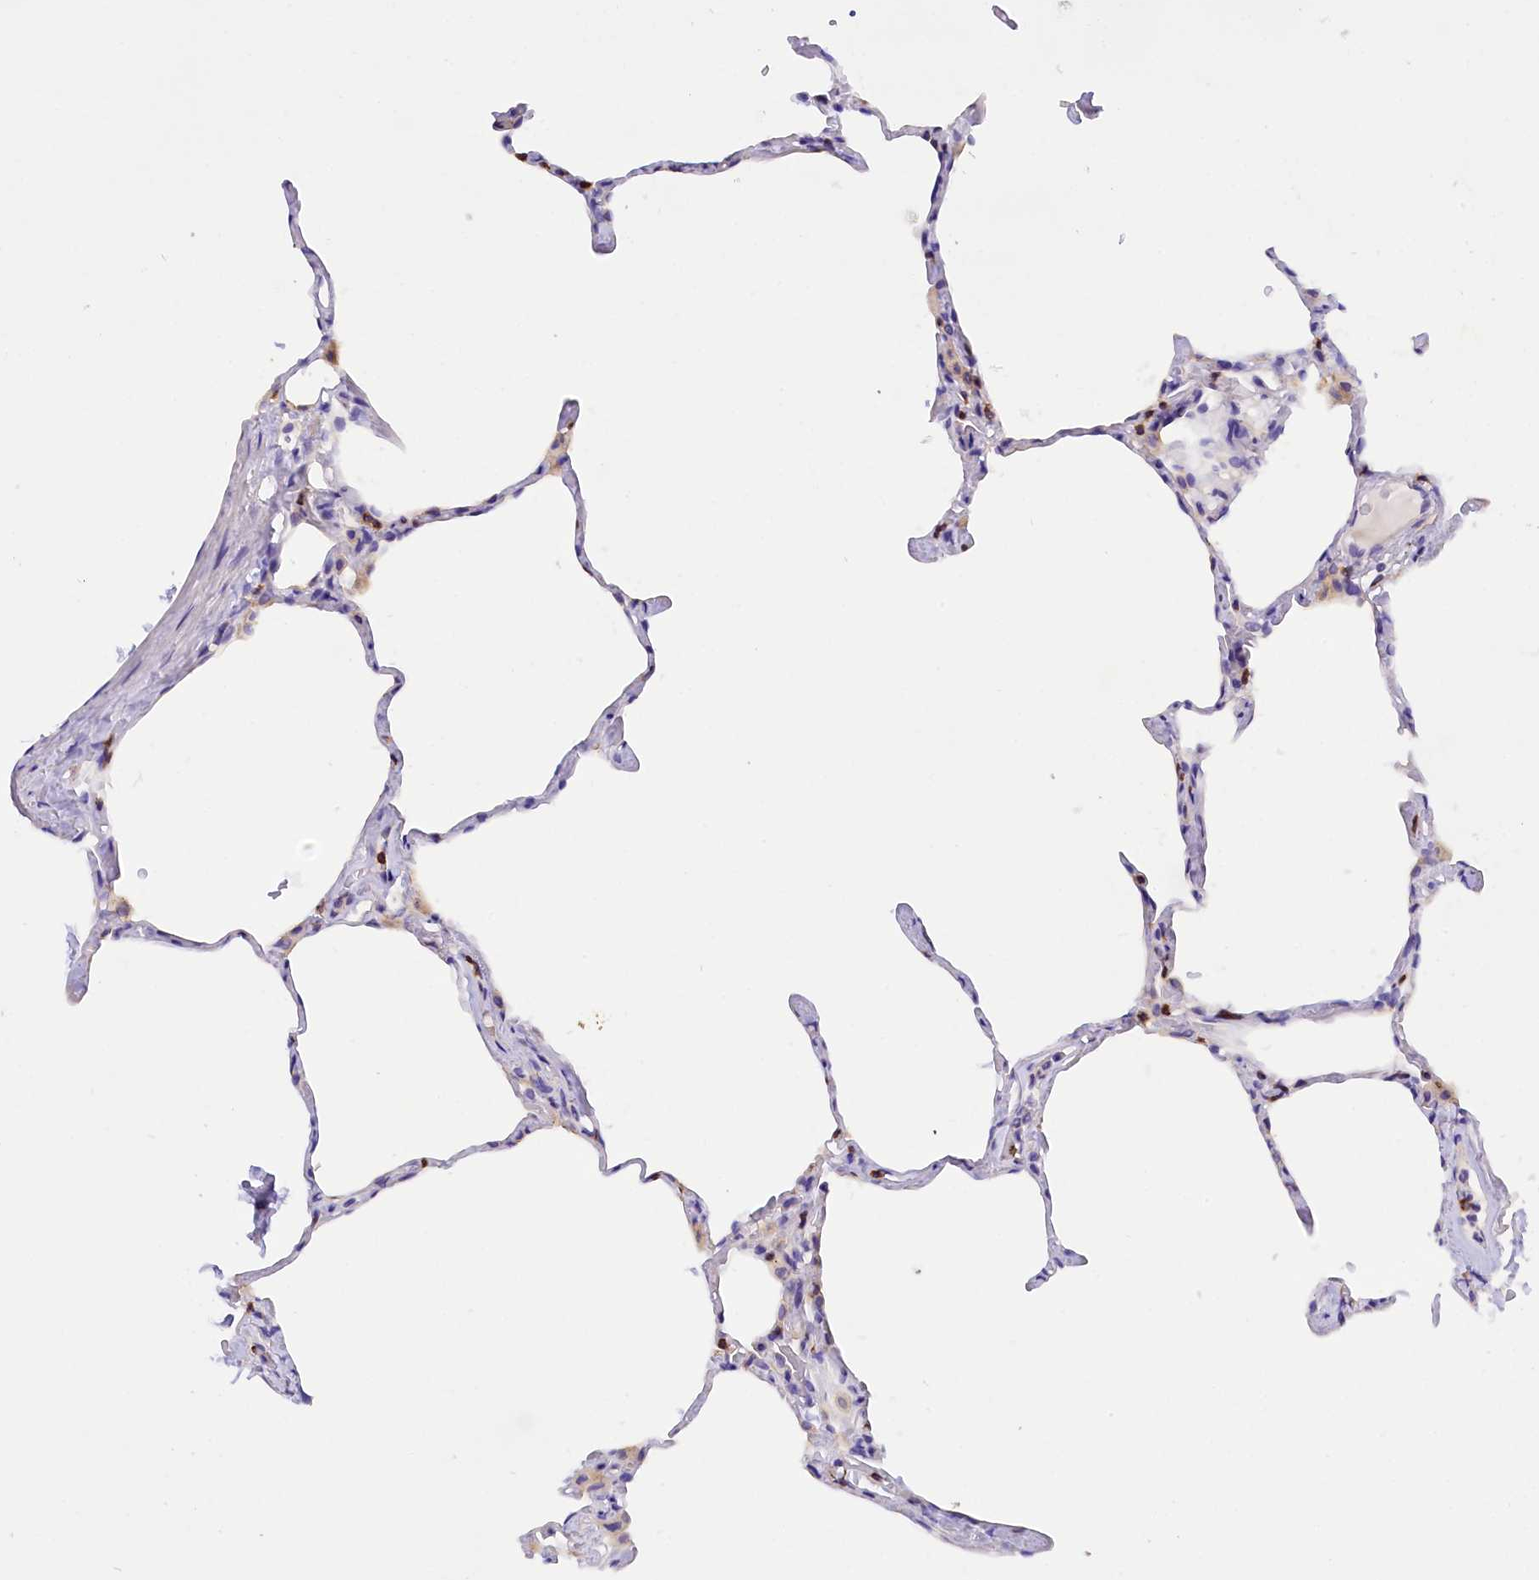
{"staining": {"intensity": "negative", "quantity": "none", "location": "none"}, "tissue": "lung", "cell_type": "Alveolar cells", "image_type": "normal", "snomed": [{"axis": "morphology", "description": "Normal tissue, NOS"}, {"axis": "topography", "description": "Lung"}], "caption": "Alveolar cells are negative for brown protein staining in benign lung. (Brightfield microscopy of DAB immunohistochemistry at high magnification).", "gene": "FAM193A", "patient": {"sex": "male", "age": 65}}